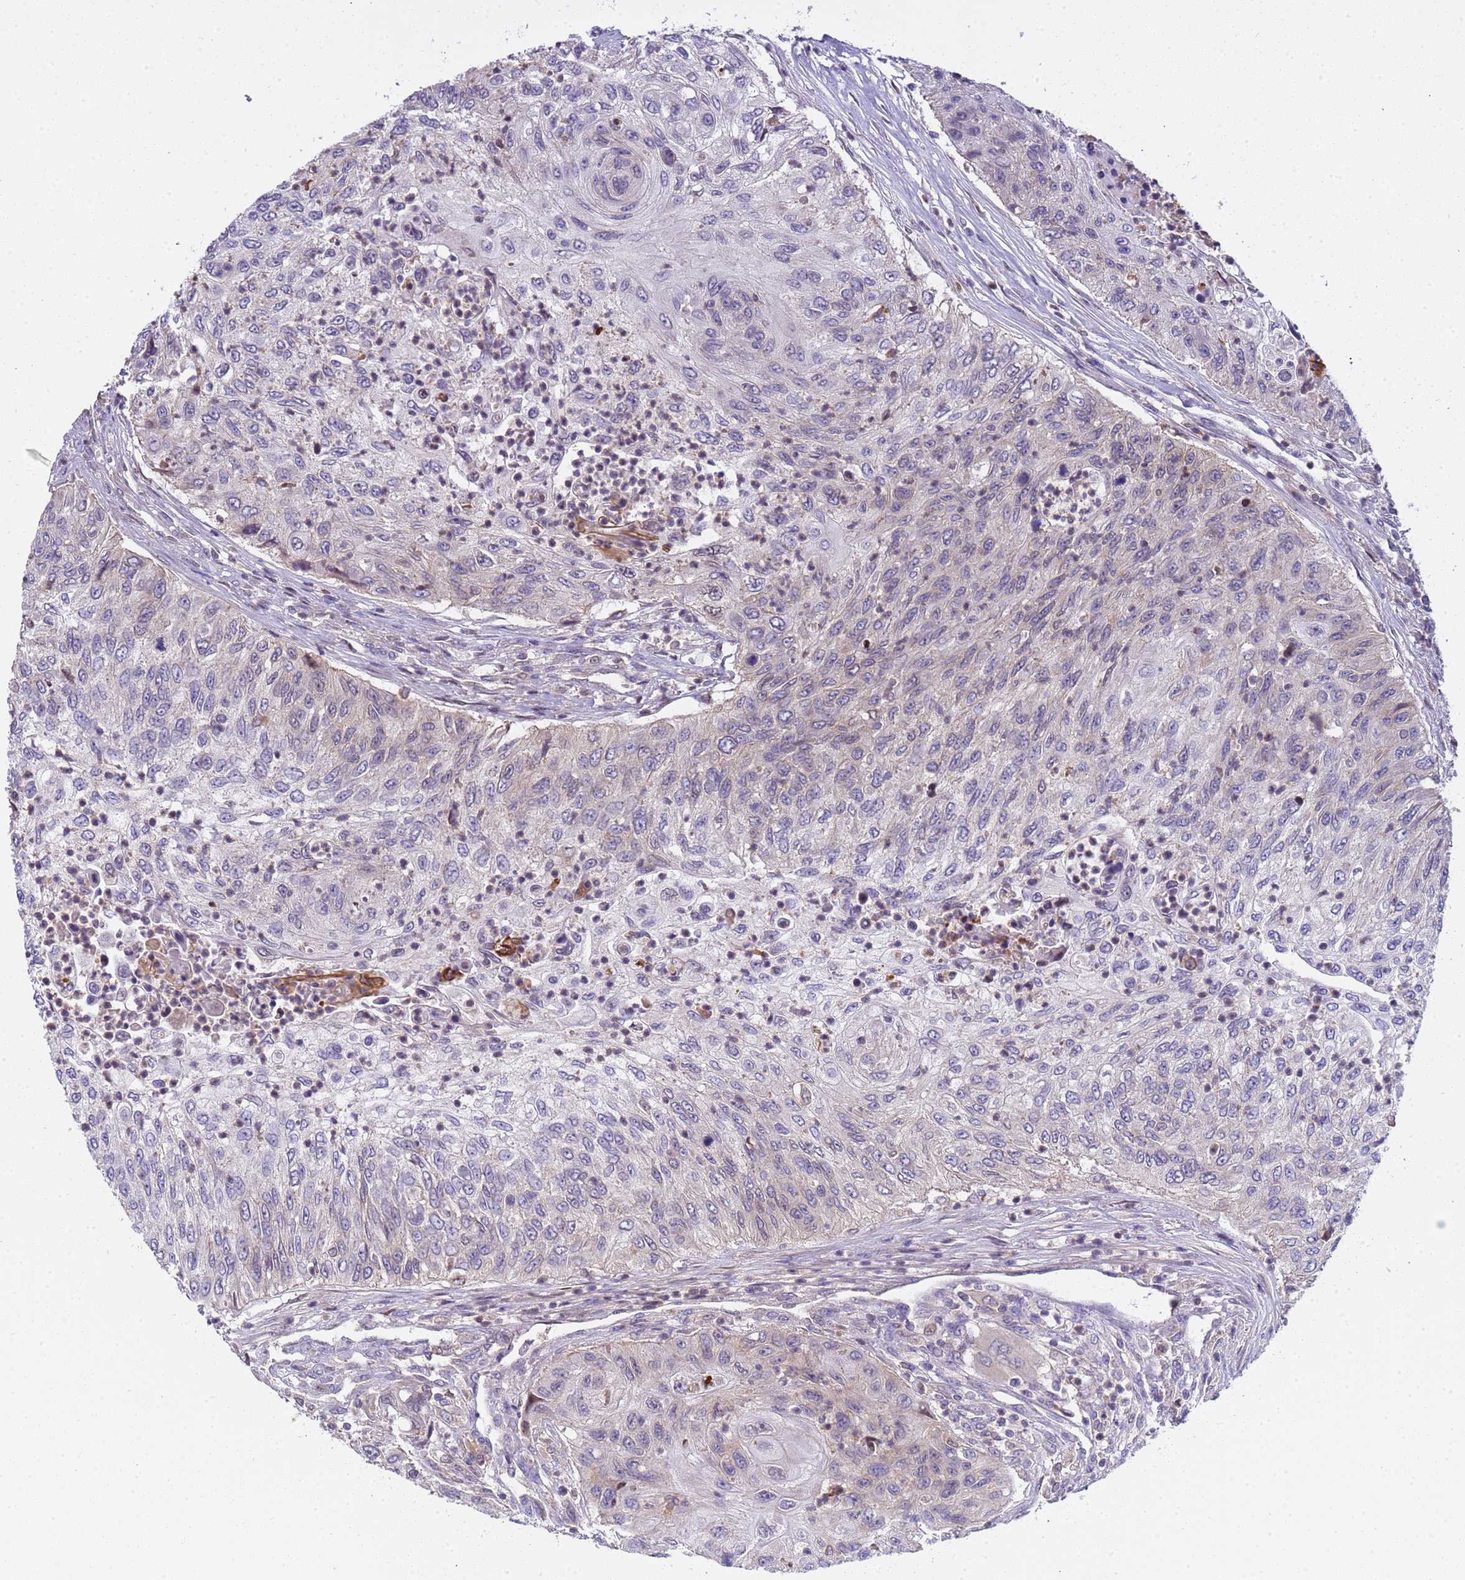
{"staining": {"intensity": "negative", "quantity": "none", "location": "none"}, "tissue": "urothelial cancer", "cell_type": "Tumor cells", "image_type": "cancer", "snomed": [{"axis": "morphology", "description": "Urothelial carcinoma, High grade"}, {"axis": "topography", "description": "Urinary bladder"}], "caption": "A micrograph of human urothelial cancer is negative for staining in tumor cells.", "gene": "PLCXD3", "patient": {"sex": "female", "age": 60}}